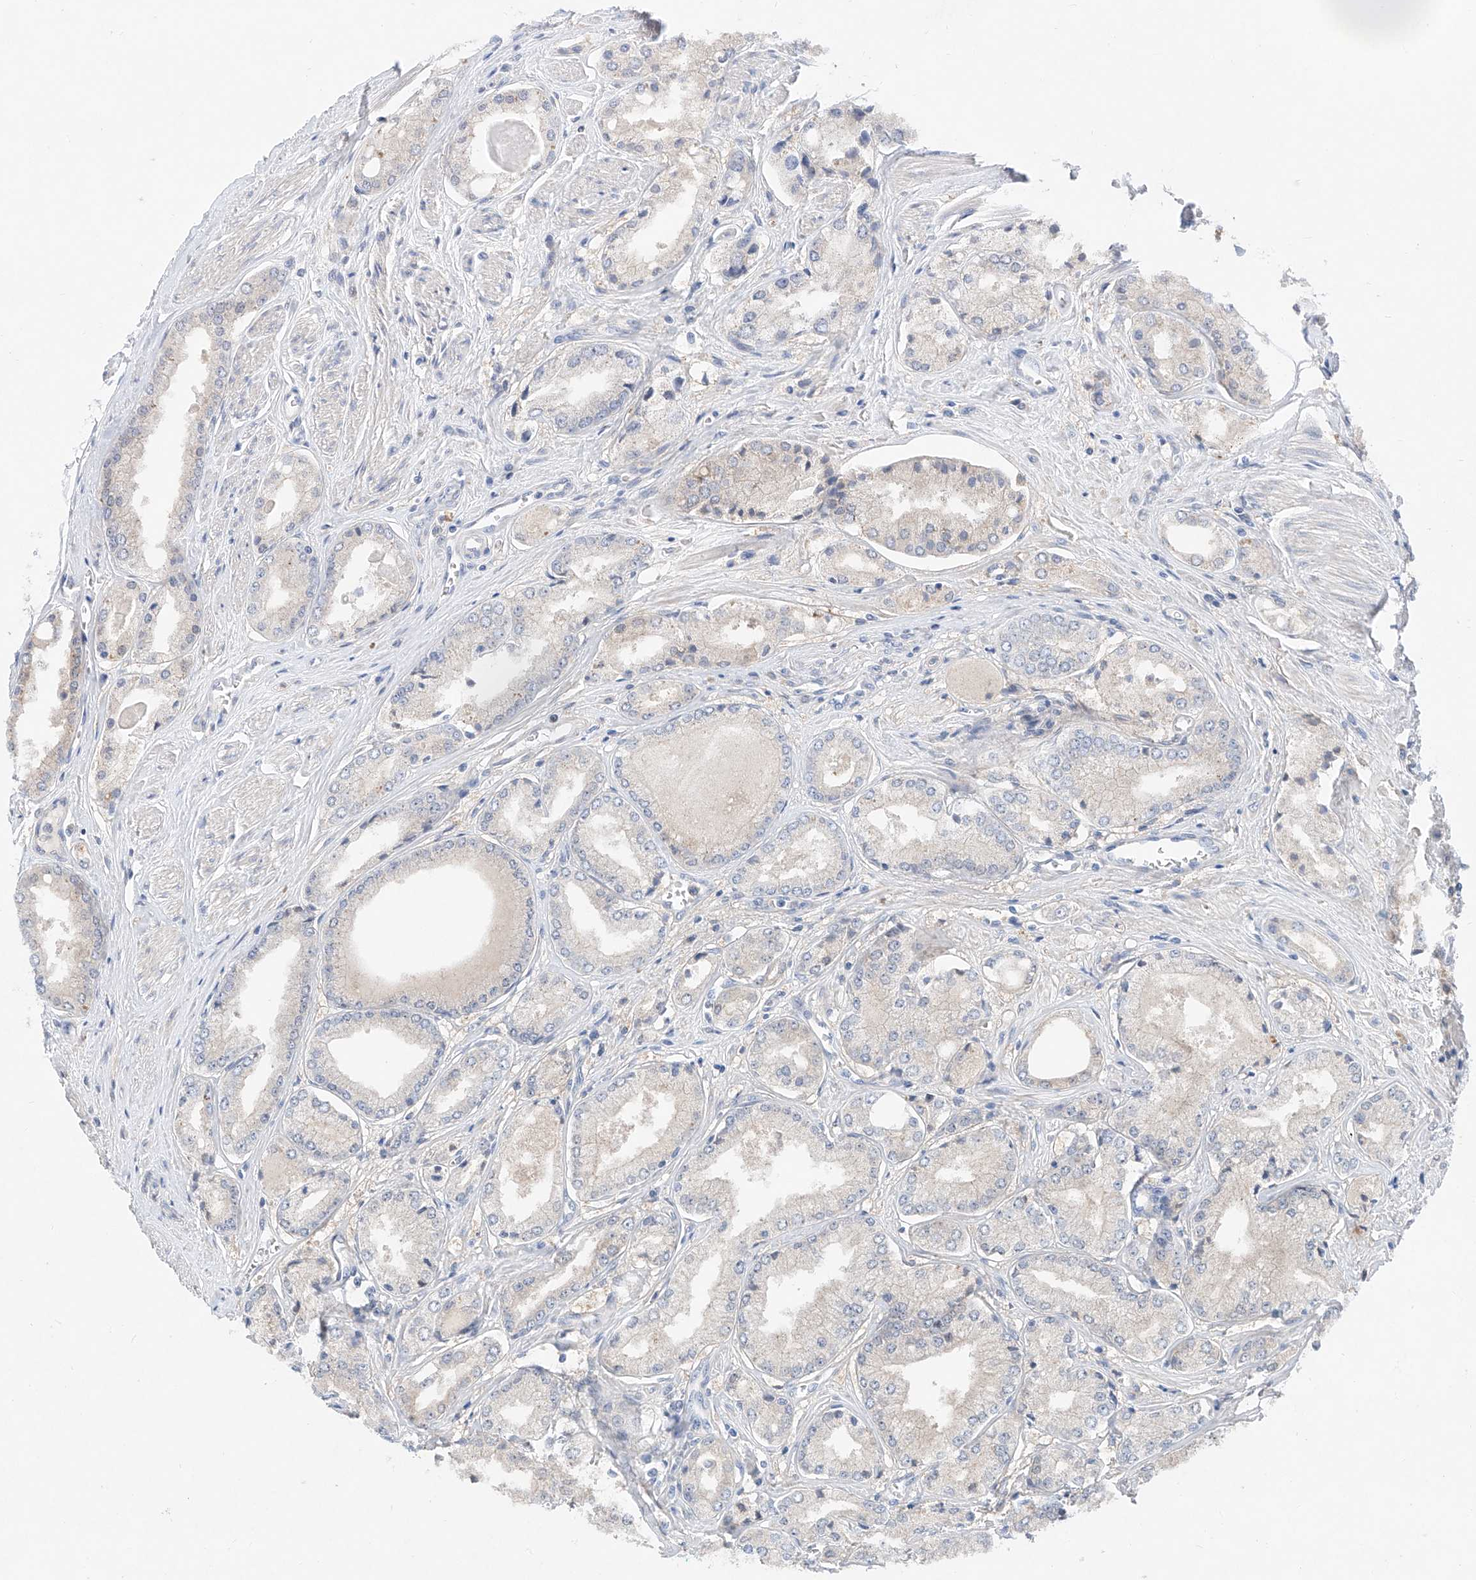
{"staining": {"intensity": "negative", "quantity": "none", "location": "none"}, "tissue": "prostate cancer", "cell_type": "Tumor cells", "image_type": "cancer", "snomed": [{"axis": "morphology", "description": "Adenocarcinoma, Low grade"}, {"axis": "topography", "description": "Prostate"}], "caption": "The image exhibits no staining of tumor cells in low-grade adenocarcinoma (prostate).", "gene": "FUCA2", "patient": {"sex": "male", "age": 60}}